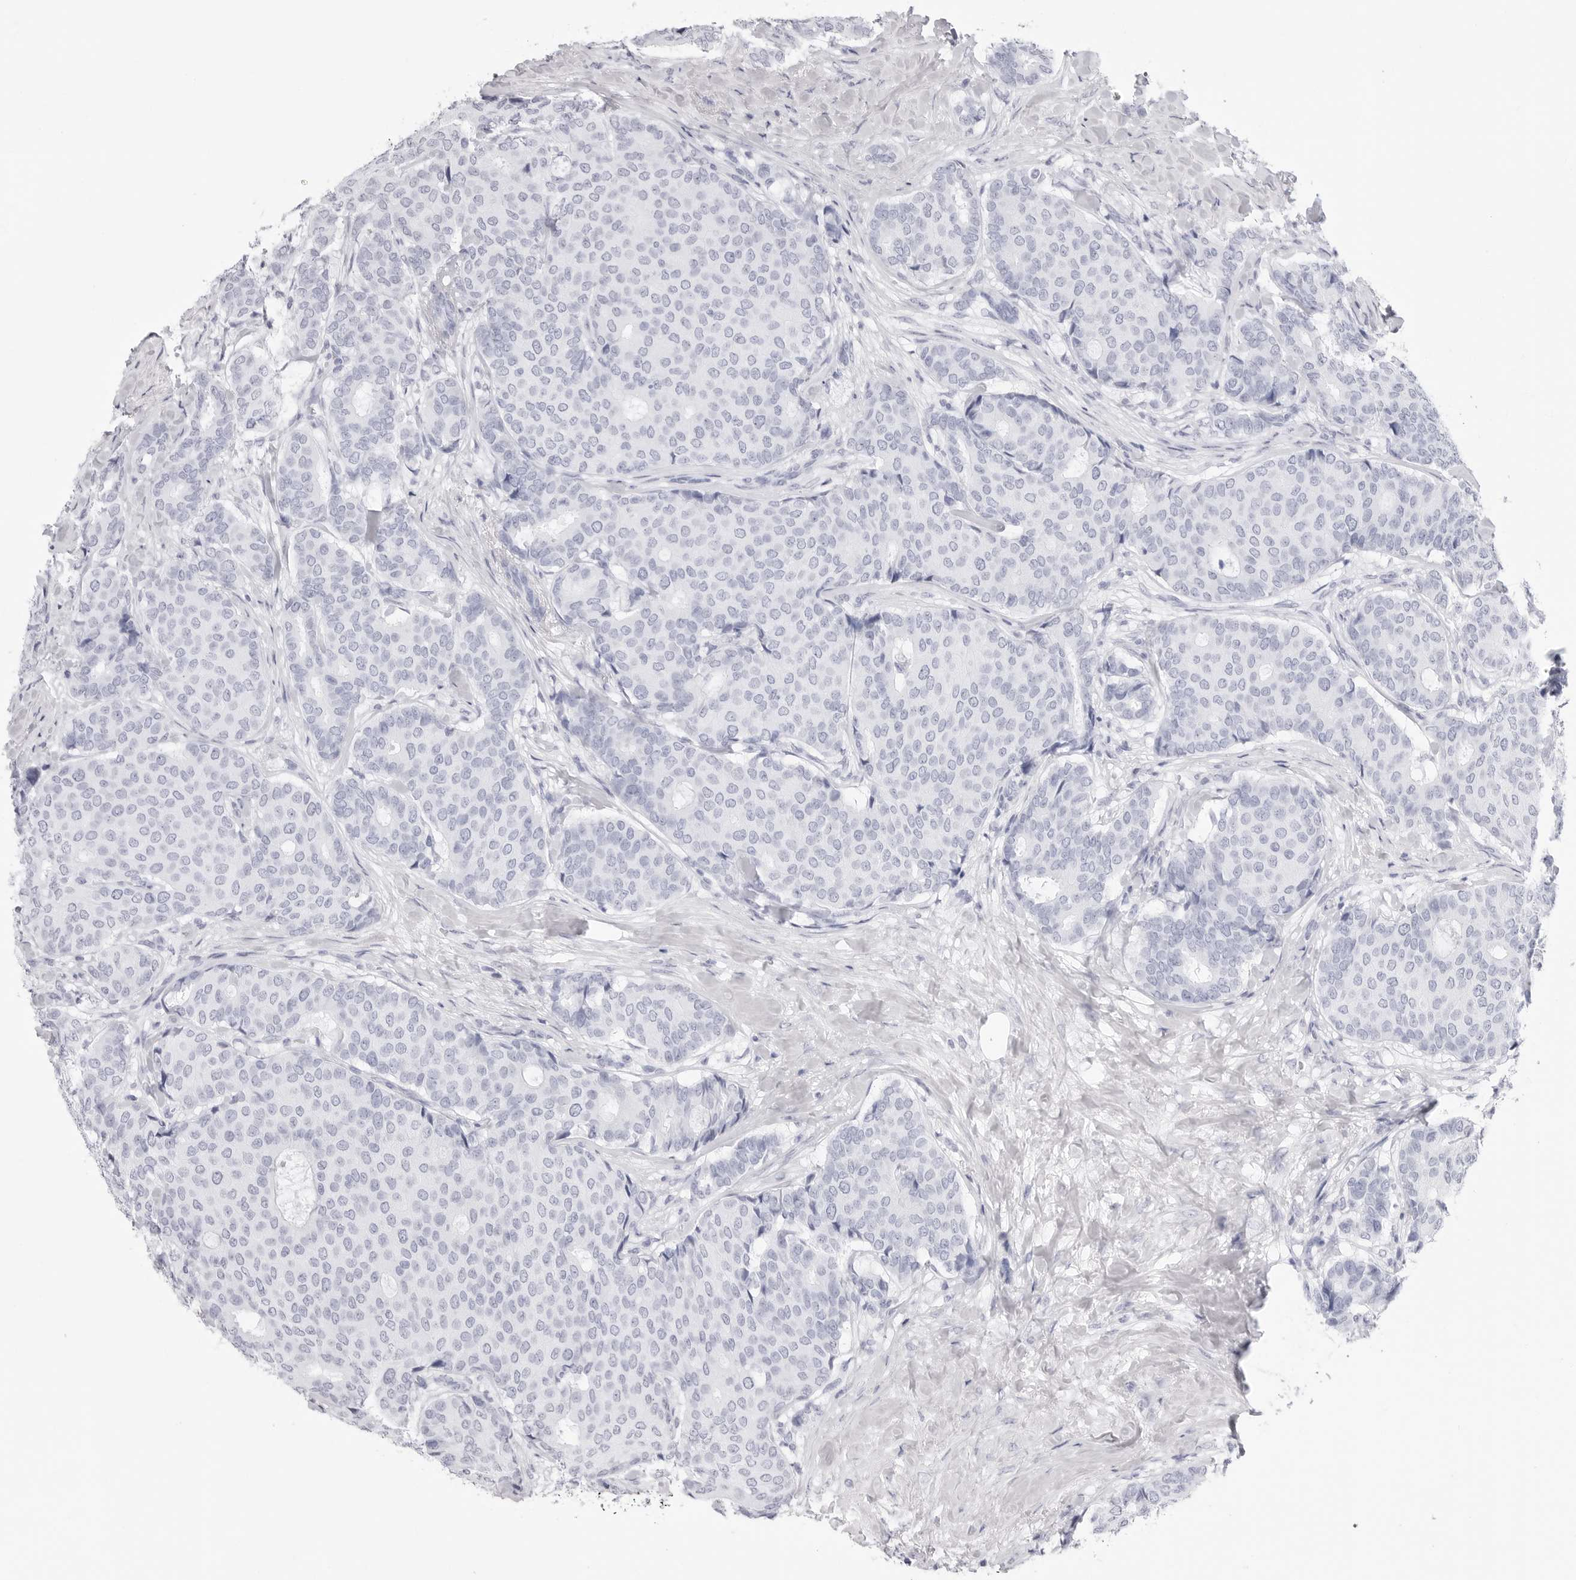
{"staining": {"intensity": "negative", "quantity": "none", "location": "none"}, "tissue": "breast cancer", "cell_type": "Tumor cells", "image_type": "cancer", "snomed": [{"axis": "morphology", "description": "Duct carcinoma"}, {"axis": "topography", "description": "Breast"}], "caption": "Immunohistochemistry of human breast infiltrating ductal carcinoma reveals no expression in tumor cells. The staining was performed using DAB to visualize the protein expression in brown, while the nuclei were stained in blue with hematoxylin (Magnification: 20x).", "gene": "TSSK1B", "patient": {"sex": "female", "age": 75}}